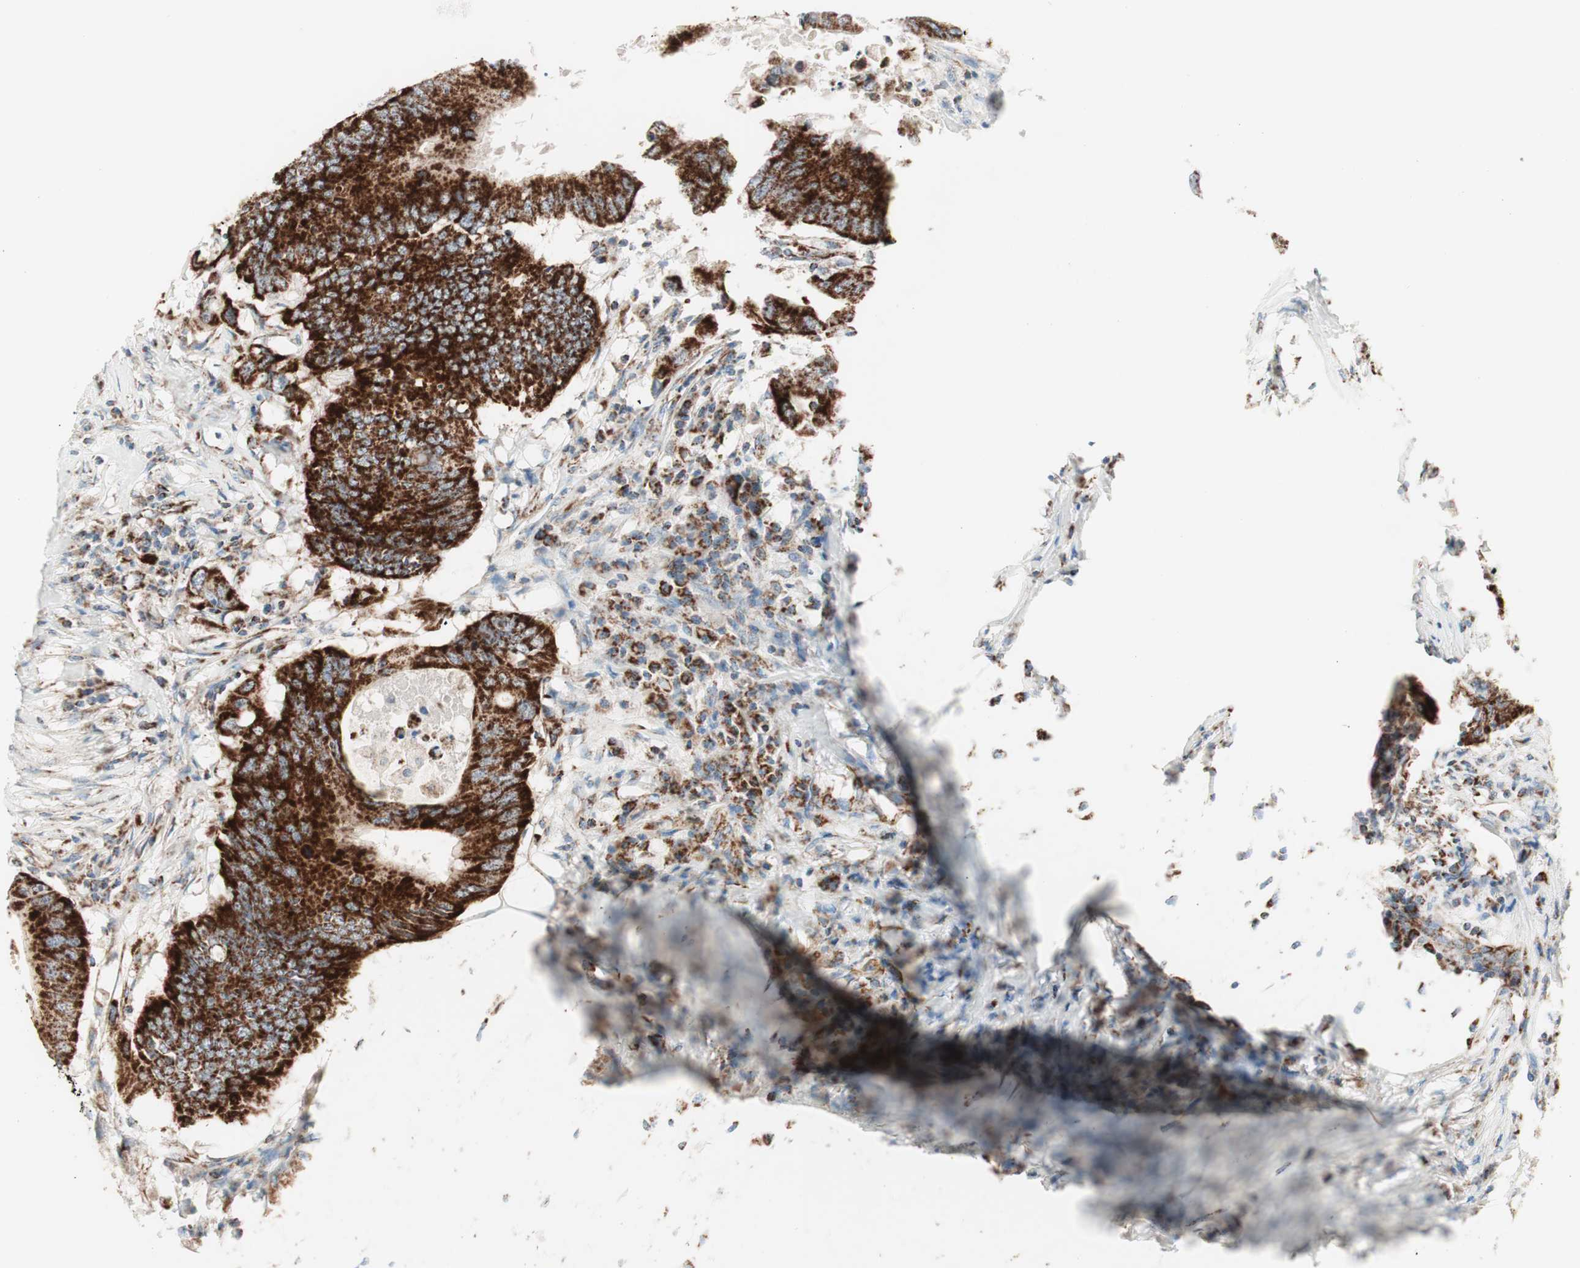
{"staining": {"intensity": "strong", "quantity": ">75%", "location": "cytoplasmic/membranous"}, "tissue": "colorectal cancer", "cell_type": "Tumor cells", "image_type": "cancer", "snomed": [{"axis": "morphology", "description": "Adenocarcinoma, NOS"}, {"axis": "topography", "description": "Colon"}], "caption": "Brown immunohistochemical staining in human colorectal cancer displays strong cytoplasmic/membranous positivity in approximately >75% of tumor cells.", "gene": "TOMM20", "patient": {"sex": "male", "age": 71}}